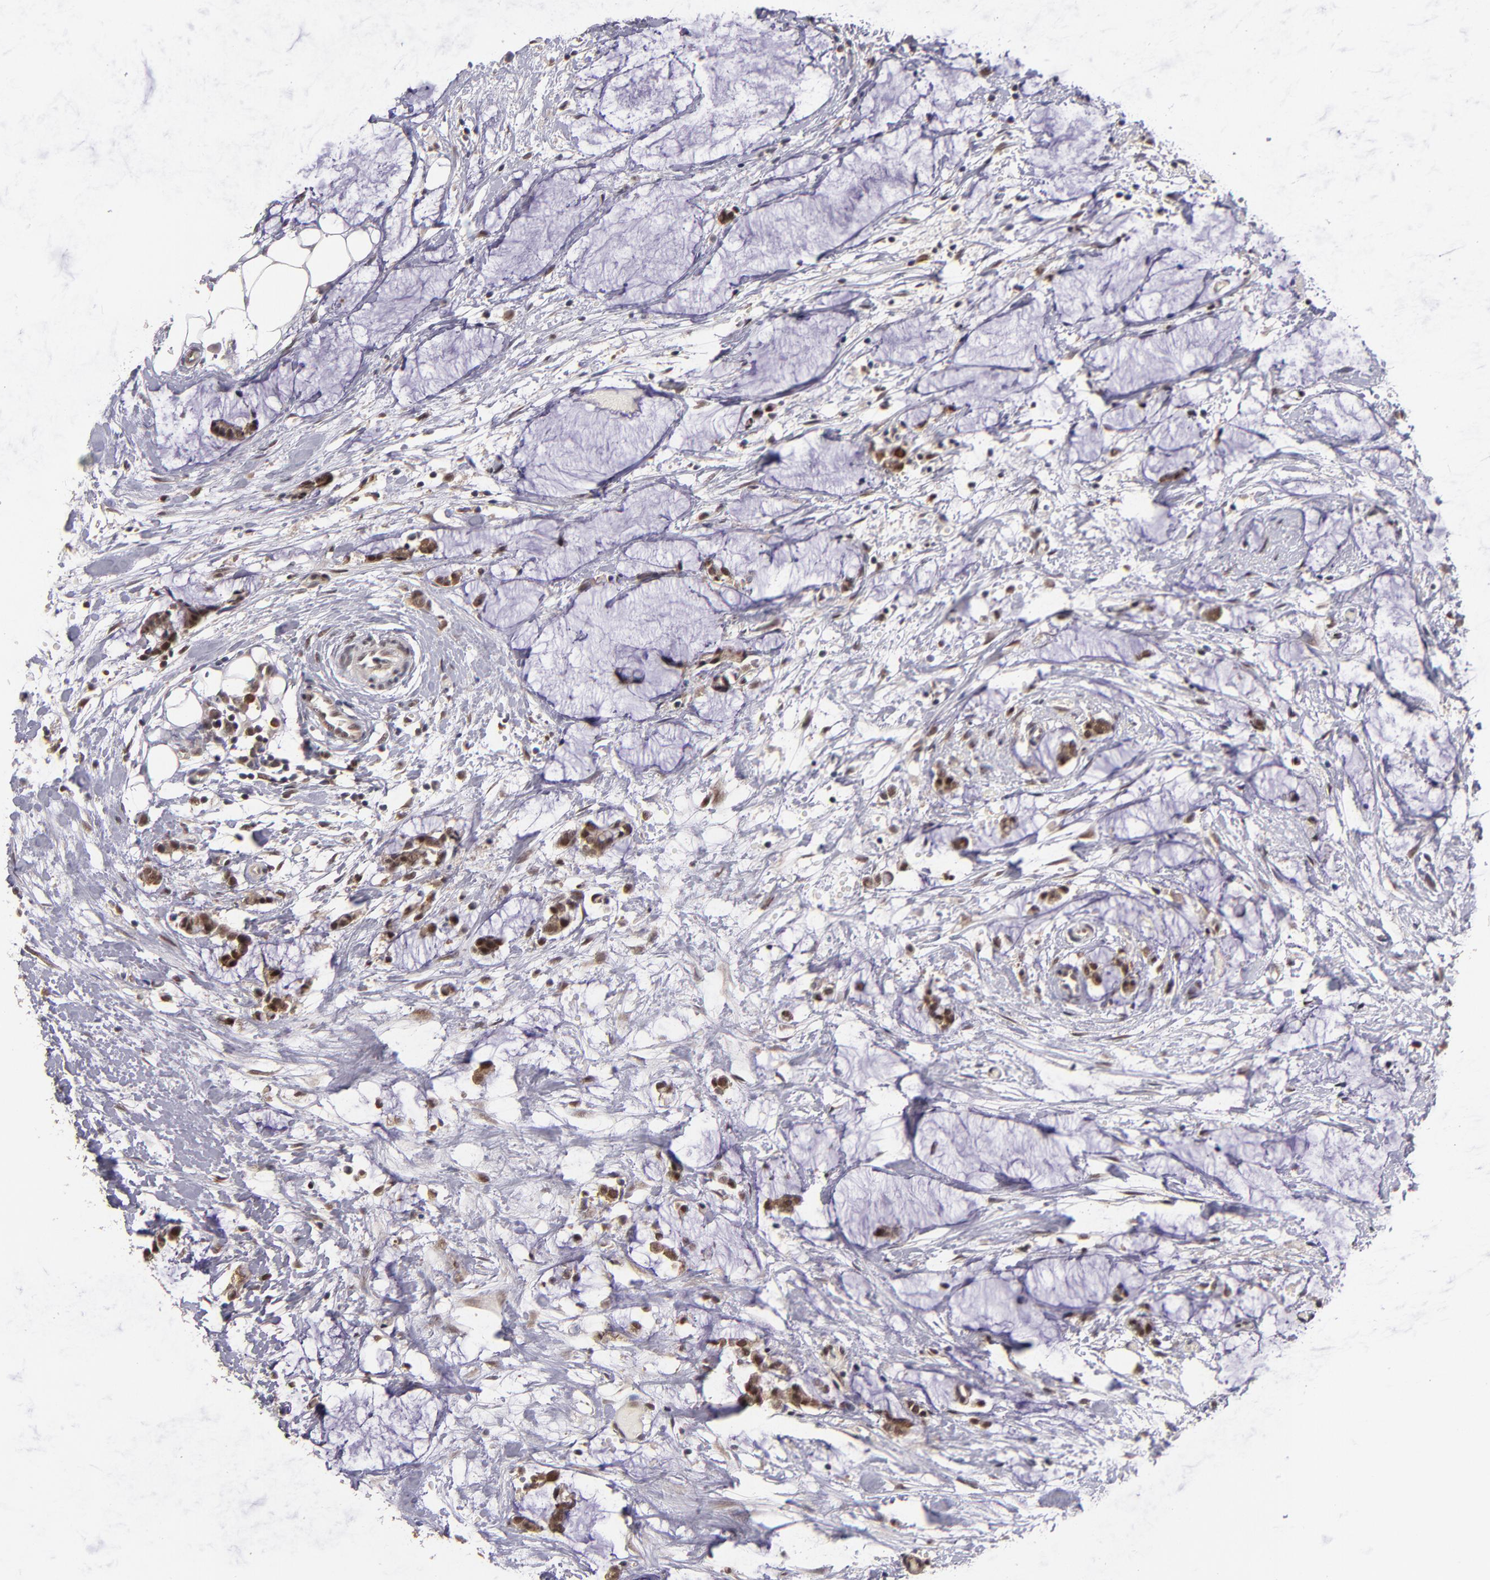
{"staining": {"intensity": "strong", "quantity": ">75%", "location": "nuclear"}, "tissue": "colorectal cancer", "cell_type": "Tumor cells", "image_type": "cancer", "snomed": [{"axis": "morphology", "description": "Adenocarcinoma, NOS"}, {"axis": "topography", "description": "Colon"}], "caption": "A high-resolution photomicrograph shows immunohistochemistry staining of colorectal cancer, which demonstrates strong nuclear expression in about >75% of tumor cells.", "gene": "EP300", "patient": {"sex": "male", "age": 14}}